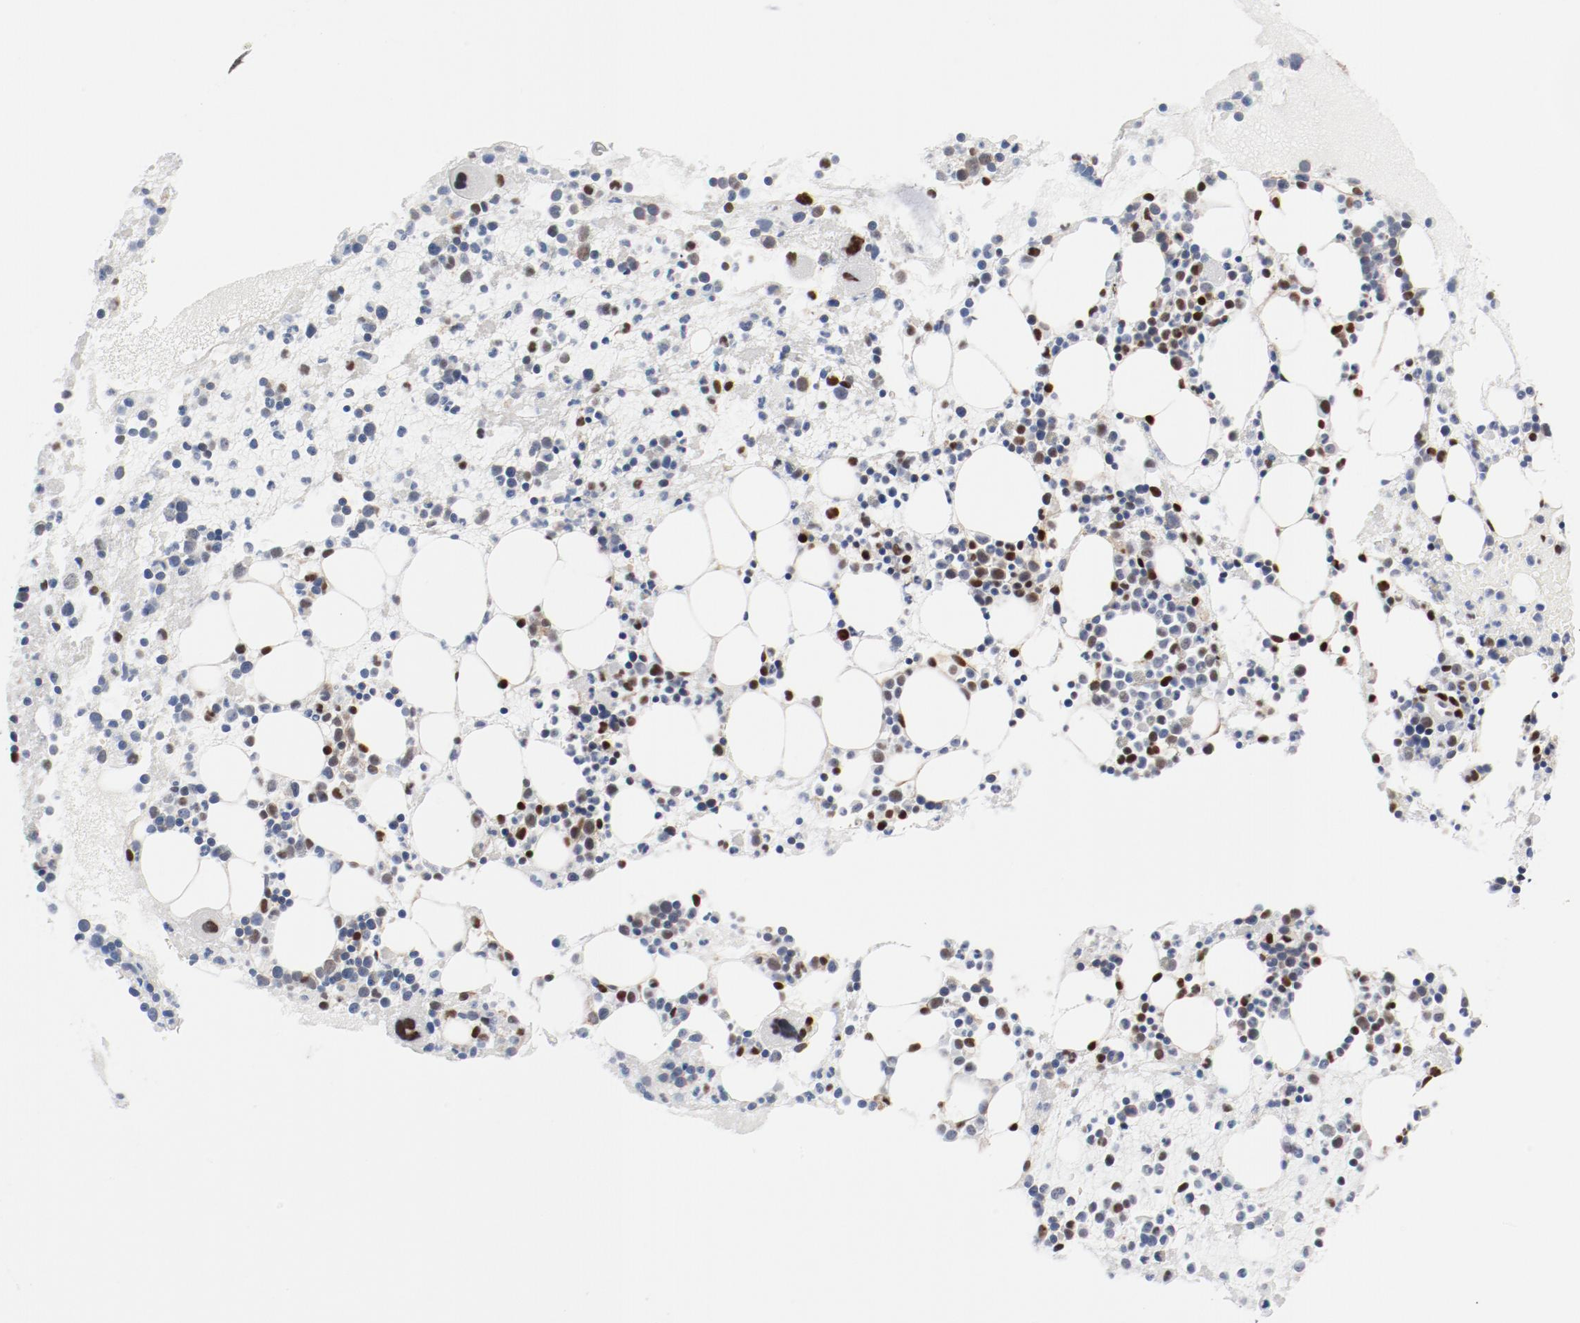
{"staining": {"intensity": "strong", "quantity": "25%-75%", "location": "nuclear"}, "tissue": "bone marrow", "cell_type": "Hematopoietic cells", "image_type": "normal", "snomed": [{"axis": "morphology", "description": "Normal tissue, NOS"}, {"axis": "topography", "description": "Bone marrow"}], "caption": "Immunohistochemistry (DAB (3,3'-diaminobenzidine)) staining of unremarkable human bone marrow shows strong nuclear protein staining in about 25%-75% of hematopoietic cells. Nuclei are stained in blue.", "gene": "ZEB2", "patient": {"sex": "male", "age": 15}}